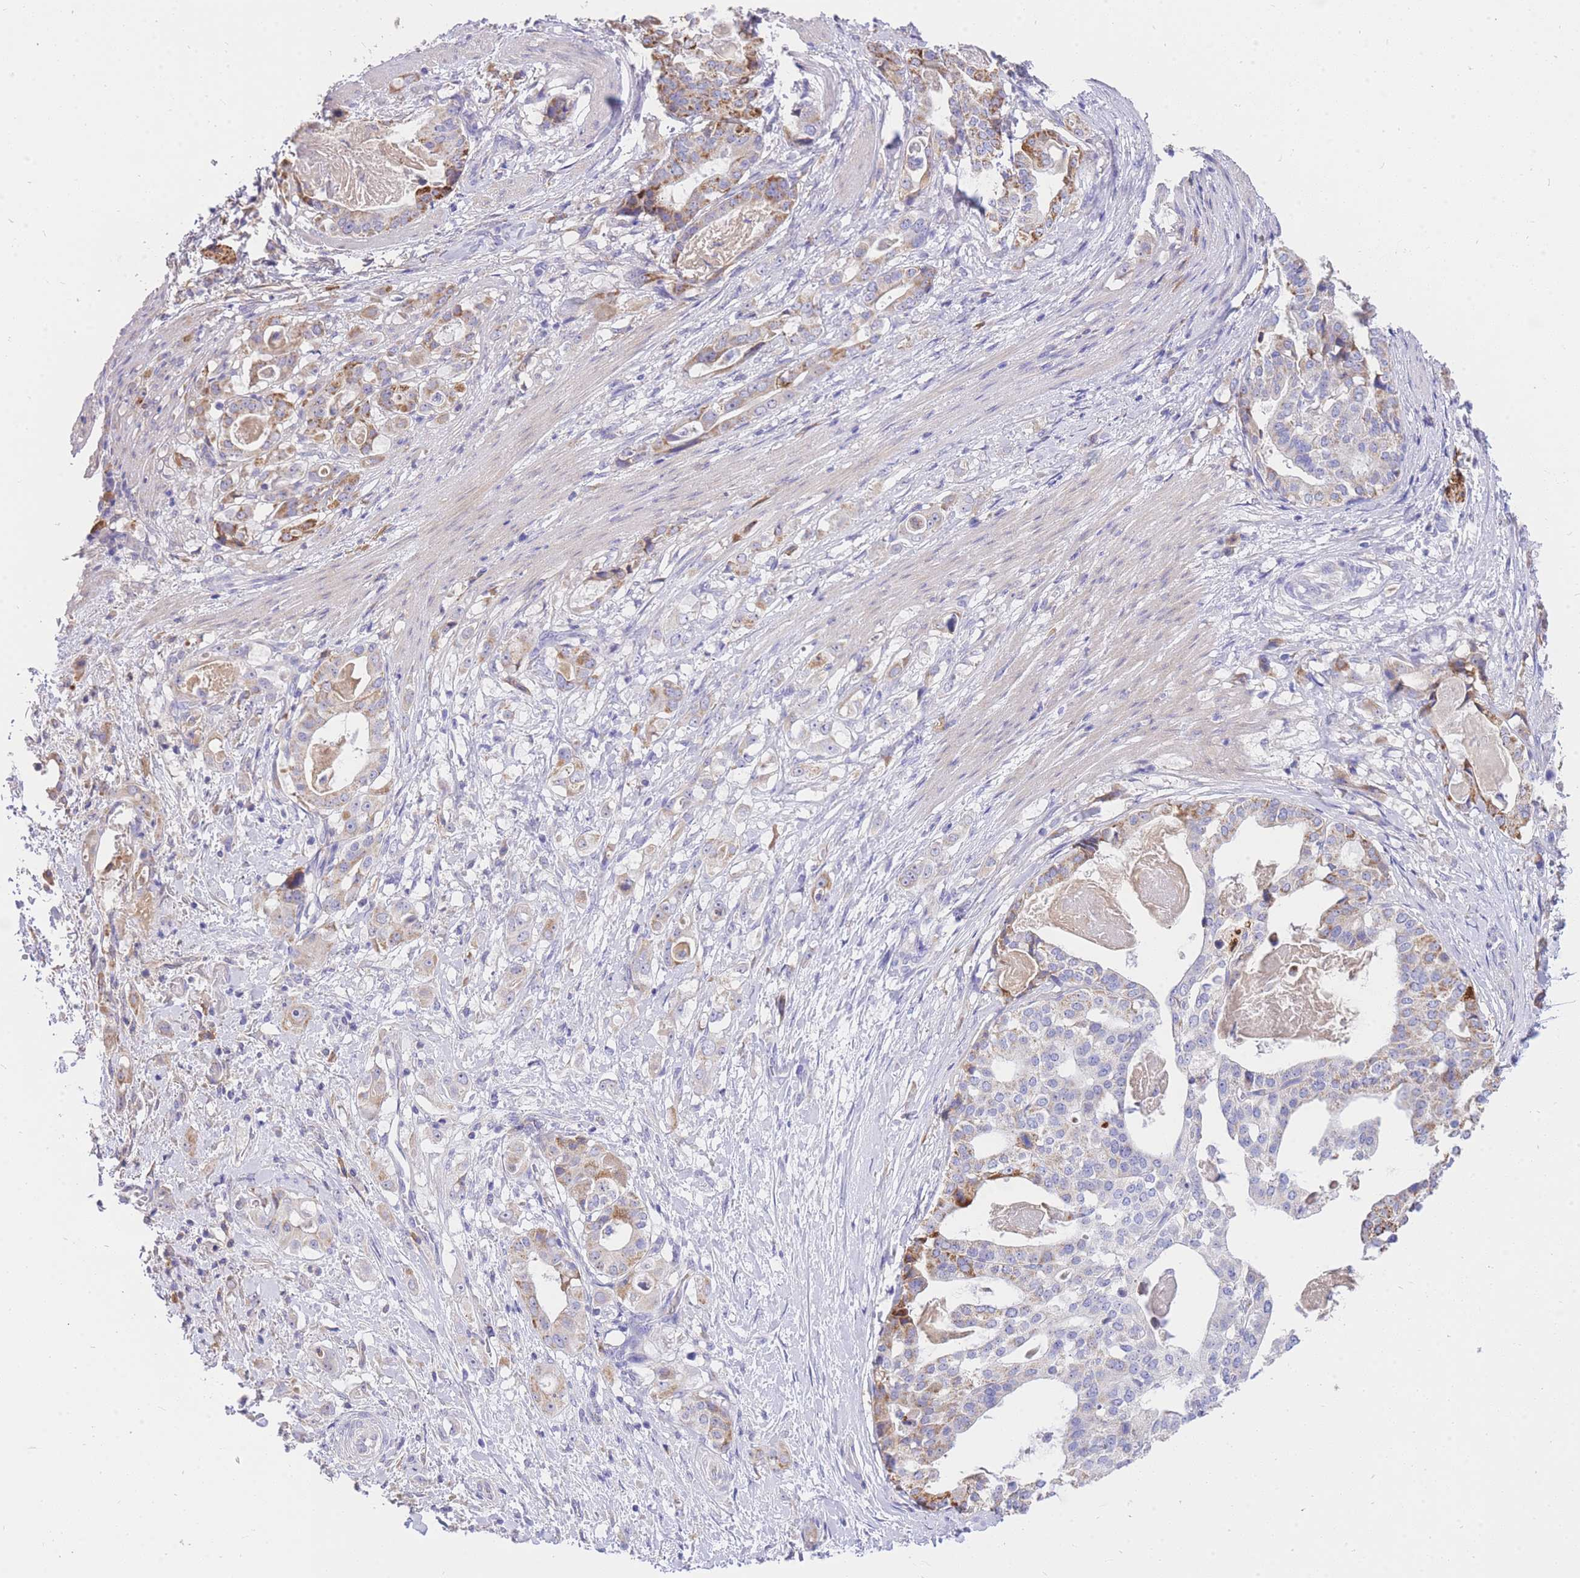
{"staining": {"intensity": "moderate", "quantity": "25%-75%", "location": "cytoplasmic/membranous"}, "tissue": "stomach cancer", "cell_type": "Tumor cells", "image_type": "cancer", "snomed": [{"axis": "morphology", "description": "Adenocarcinoma, NOS"}, {"axis": "topography", "description": "Stomach"}], "caption": "Moderate cytoplasmic/membranous protein expression is appreciated in about 25%-75% of tumor cells in stomach adenocarcinoma. Immunohistochemistry (ihc) stains the protein in brown and the nuclei are stained blue.", "gene": "C2orf88", "patient": {"sex": "male", "age": 48}}